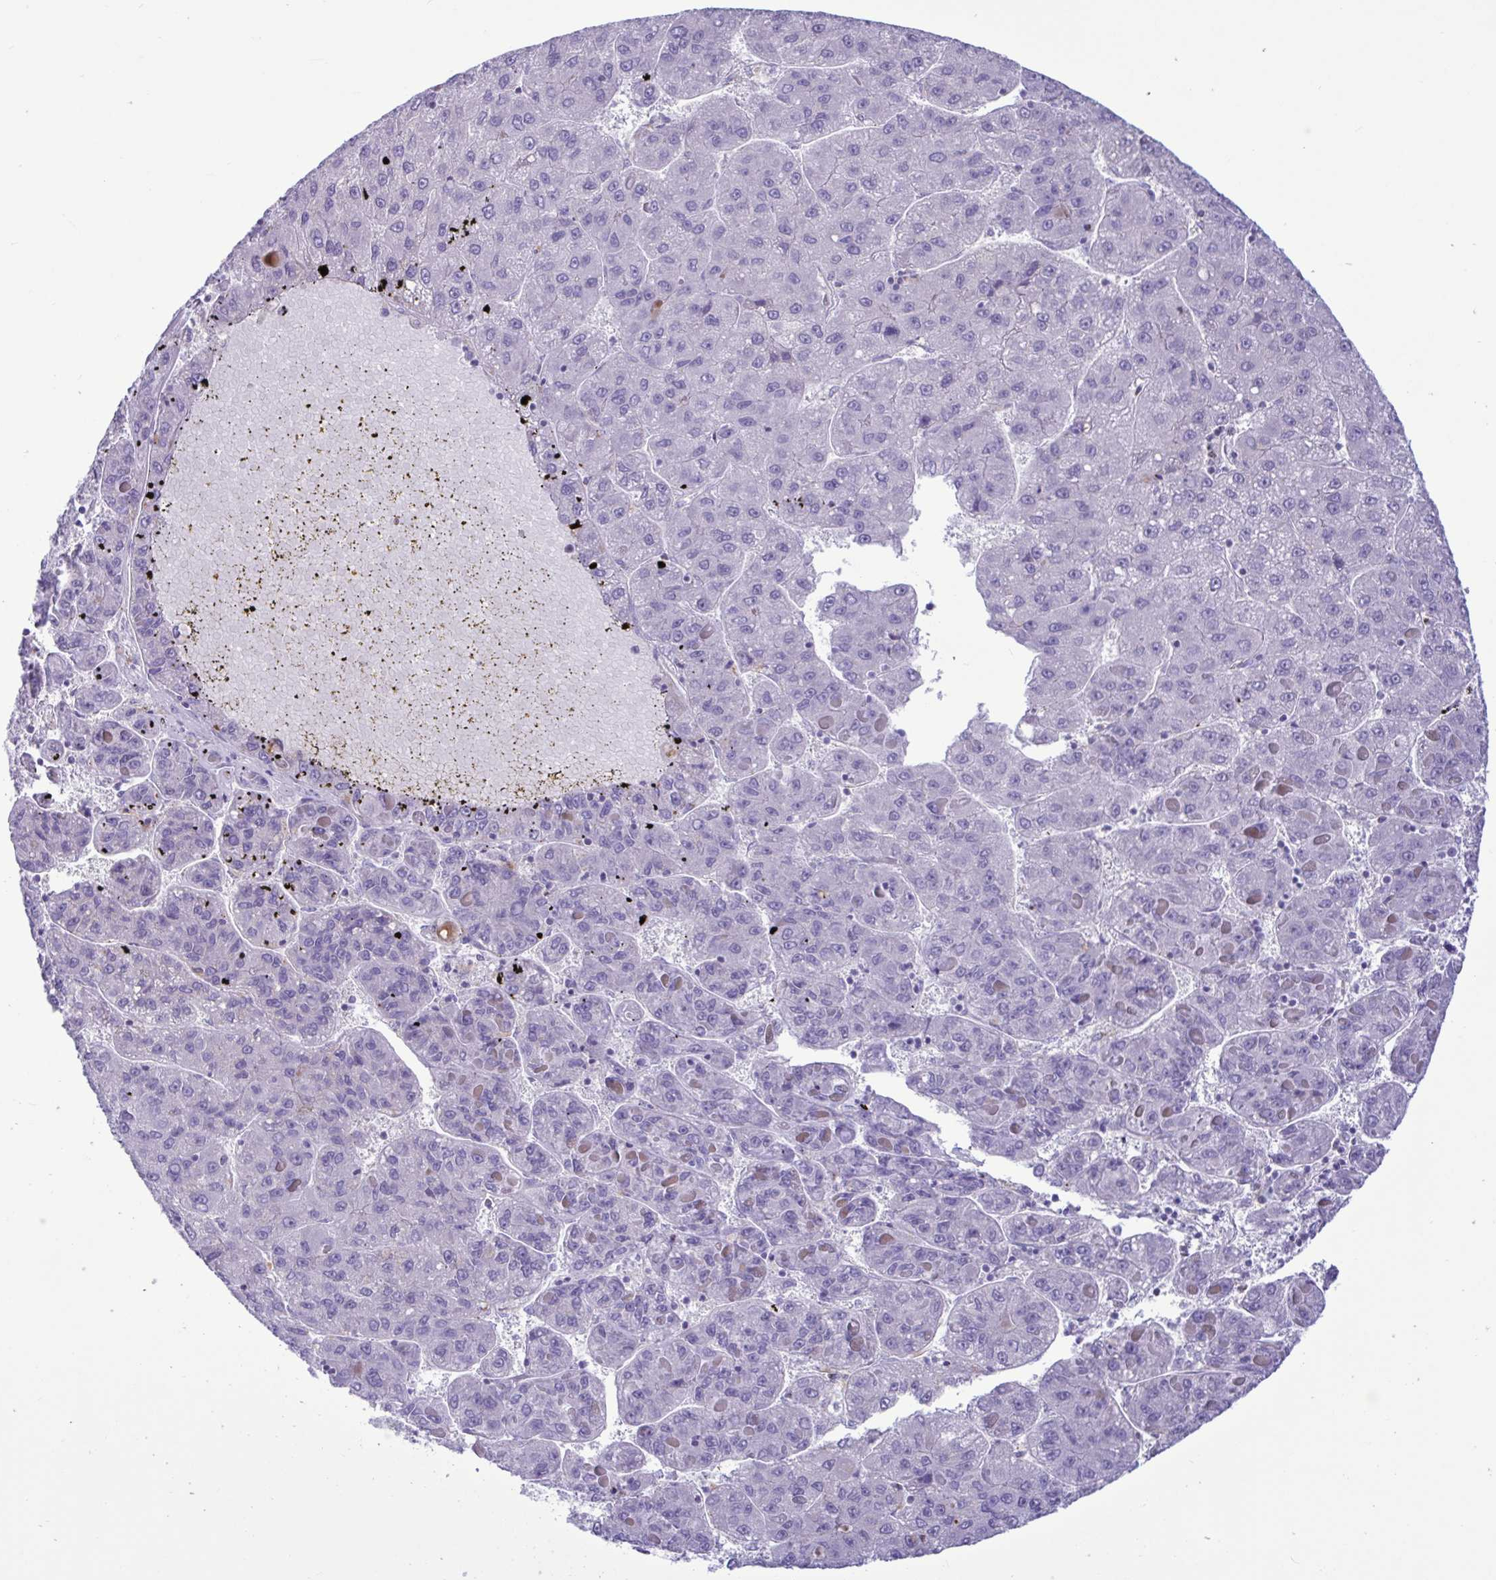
{"staining": {"intensity": "negative", "quantity": "none", "location": "none"}, "tissue": "liver cancer", "cell_type": "Tumor cells", "image_type": "cancer", "snomed": [{"axis": "morphology", "description": "Carcinoma, Hepatocellular, NOS"}, {"axis": "topography", "description": "Liver"}], "caption": "Tumor cells show no significant staining in liver cancer (hepatocellular carcinoma).", "gene": "XCL1", "patient": {"sex": "female", "age": 82}}